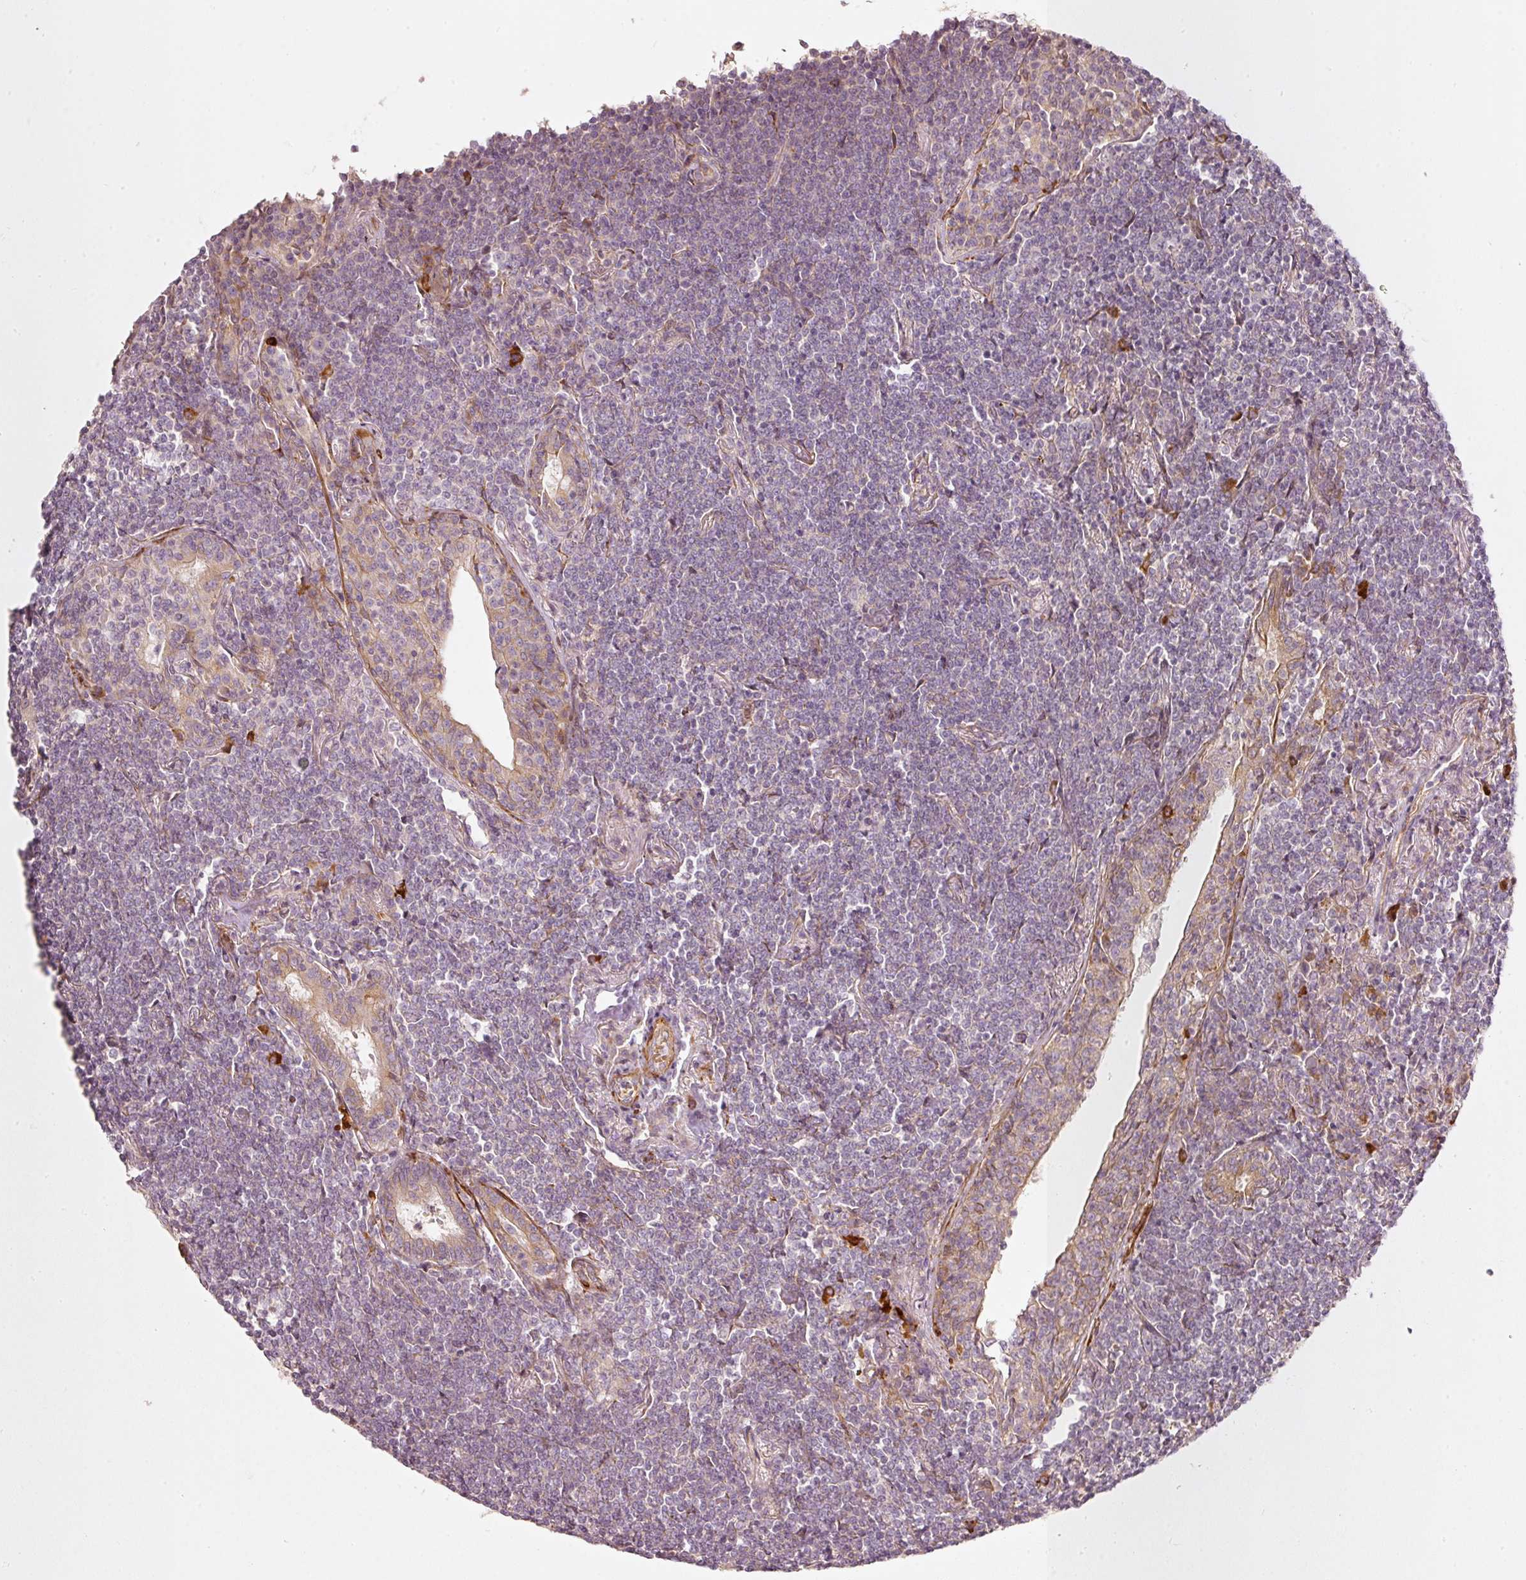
{"staining": {"intensity": "negative", "quantity": "none", "location": "none"}, "tissue": "lymphoma", "cell_type": "Tumor cells", "image_type": "cancer", "snomed": [{"axis": "morphology", "description": "Malignant lymphoma, non-Hodgkin's type, Low grade"}, {"axis": "topography", "description": "Lung"}], "caption": "High magnification brightfield microscopy of low-grade malignant lymphoma, non-Hodgkin's type stained with DAB (3,3'-diaminobenzidine) (brown) and counterstained with hematoxylin (blue): tumor cells show no significant staining.", "gene": "KCNQ1", "patient": {"sex": "female", "age": 71}}